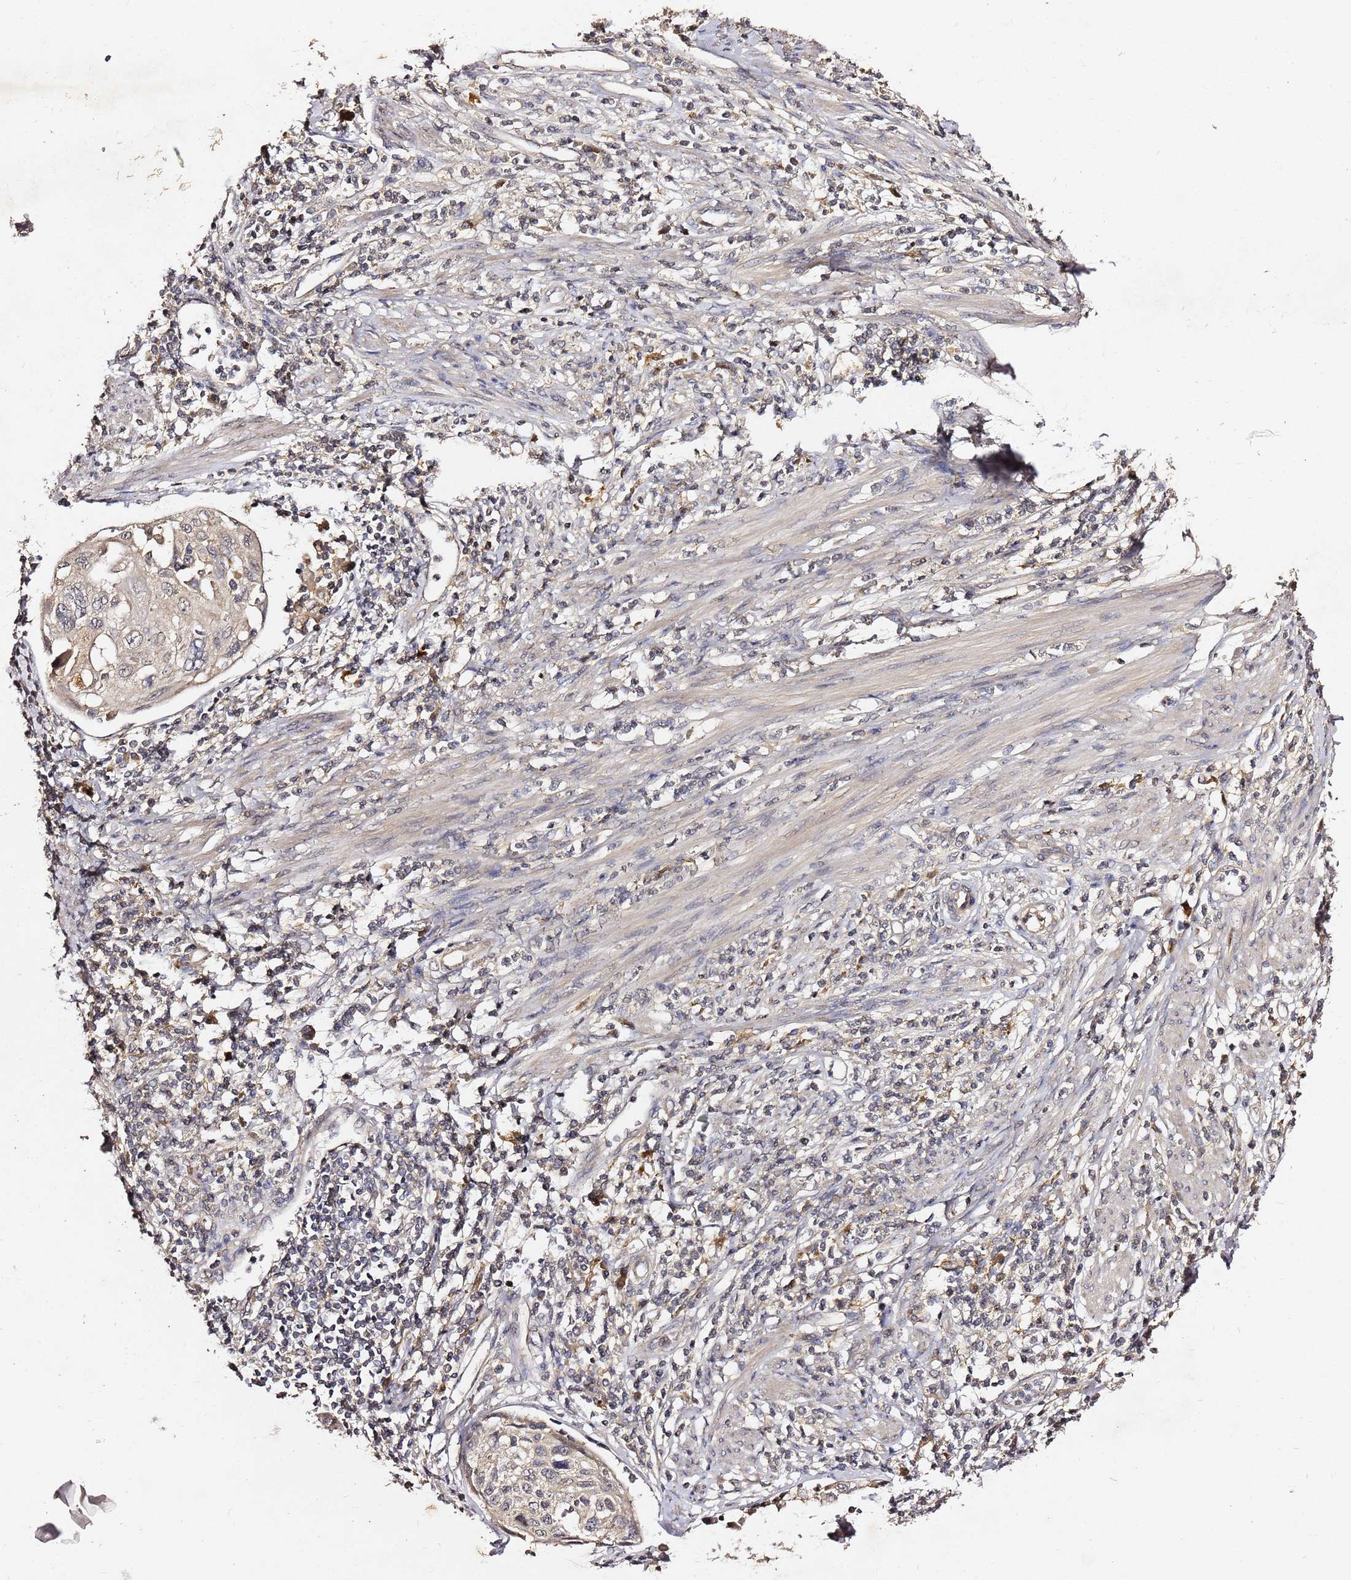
{"staining": {"intensity": "weak", "quantity": "<25%", "location": "cytoplasmic/membranous"}, "tissue": "cervical cancer", "cell_type": "Tumor cells", "image_type": "cancer", "snomed": [{"axis": "morphology", "description": "Squamous cell carcinoma, NOS"}, {"axis": "topography", "description": "Cervix"}], "caption": "The histopathology image reveals no significant expression in tumor cells of cervical squamous cell carcinoma.", "gene": "C6orf136", "patient": {"sex": "female", "age": 70}}